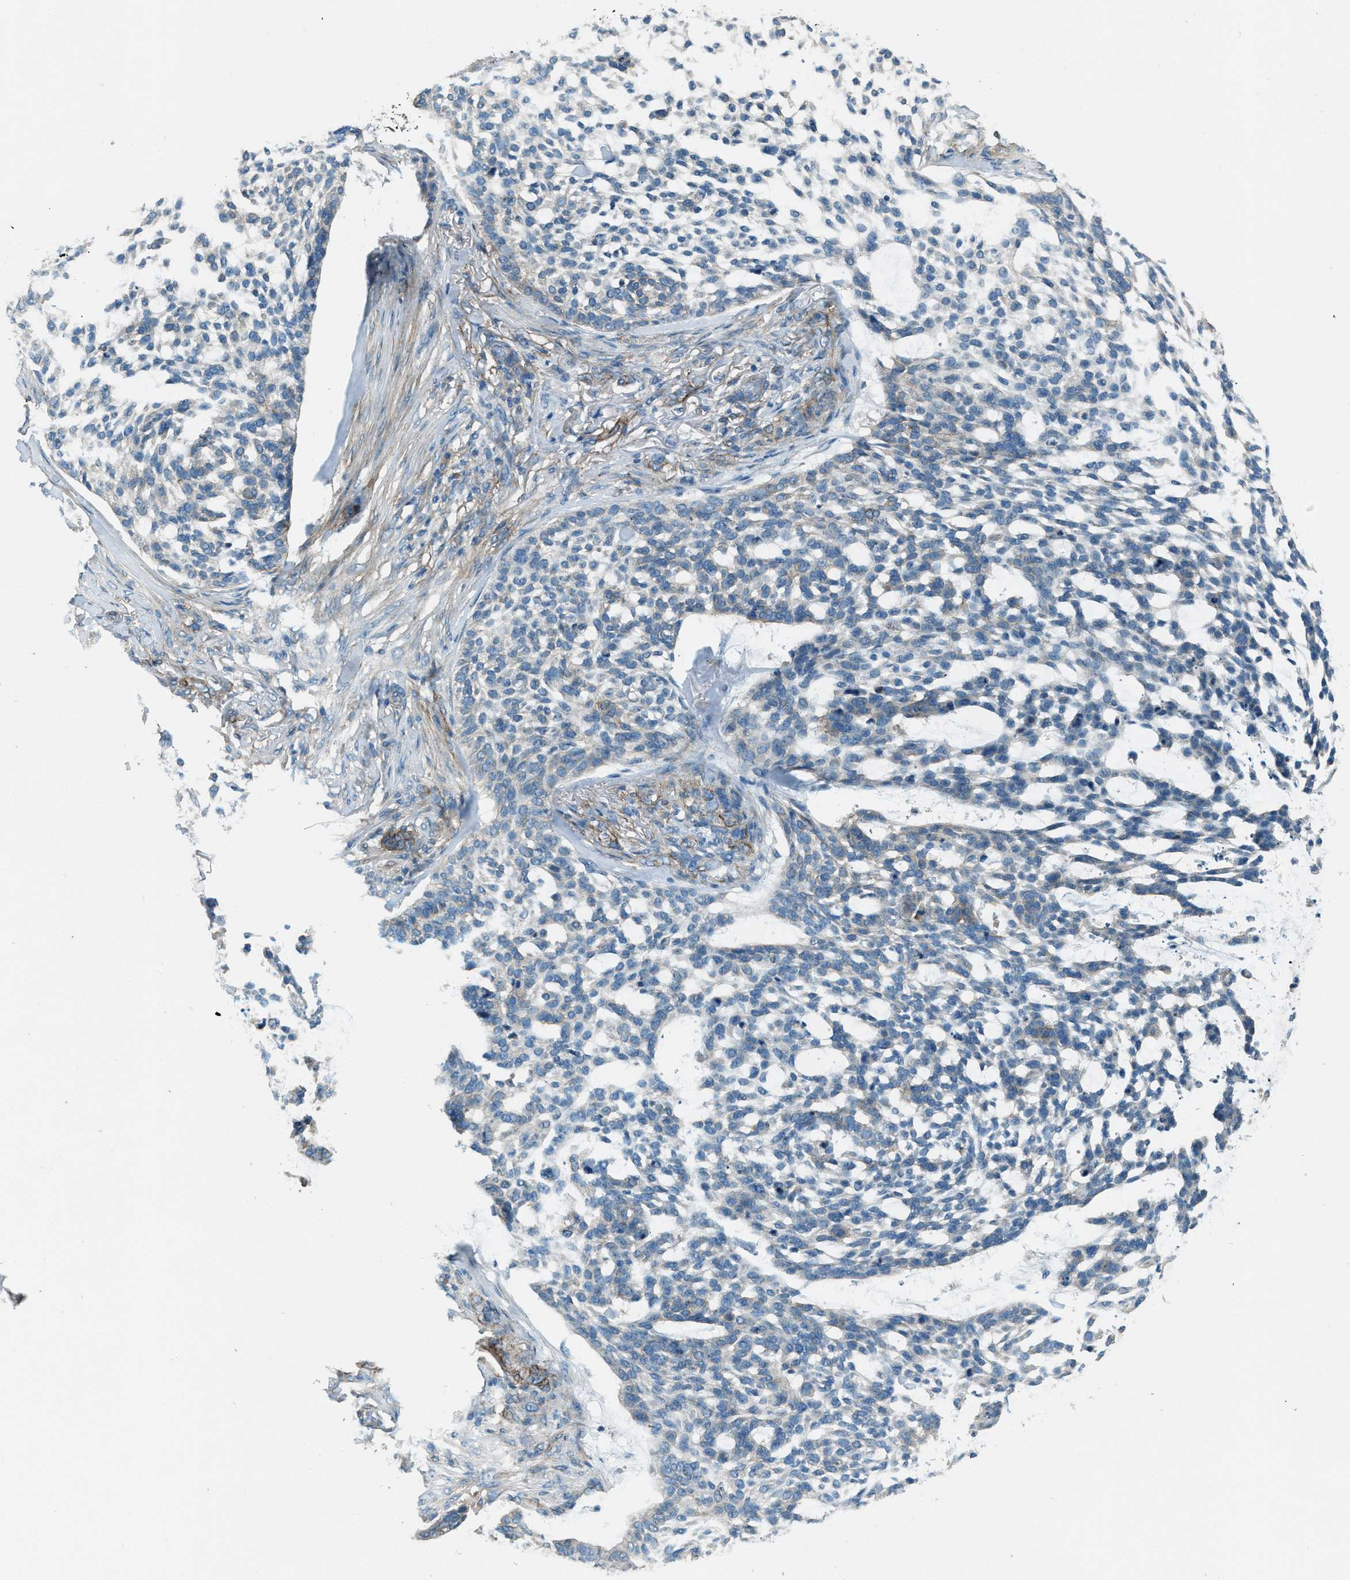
{"staining": {"intensity": "negative", "quantity": "none", "location": "none"}, "tissue": "skin cancer", "cell_type": "Tumor cells", "image_type": "cancer", "snomed": [{"axis": "morphology", "description": "Basal cell carcinoma"}, {"axis": "topography", "description": "Skin"}], "caption": "IHC histopathology image of neoplastic tissue: human basal cell carcinoma (skin) stained with DAB (3,3'-diaminobenzidine) demonstrates no significant protein positivity in tumor cells. (Brightfield microscopy of DAB (3,3'-diaminobenzidine) immunohistochemistry (IHC) at high magnification).", "gene": "SVIL", "patient": {"sex": "female", "age": 64}}